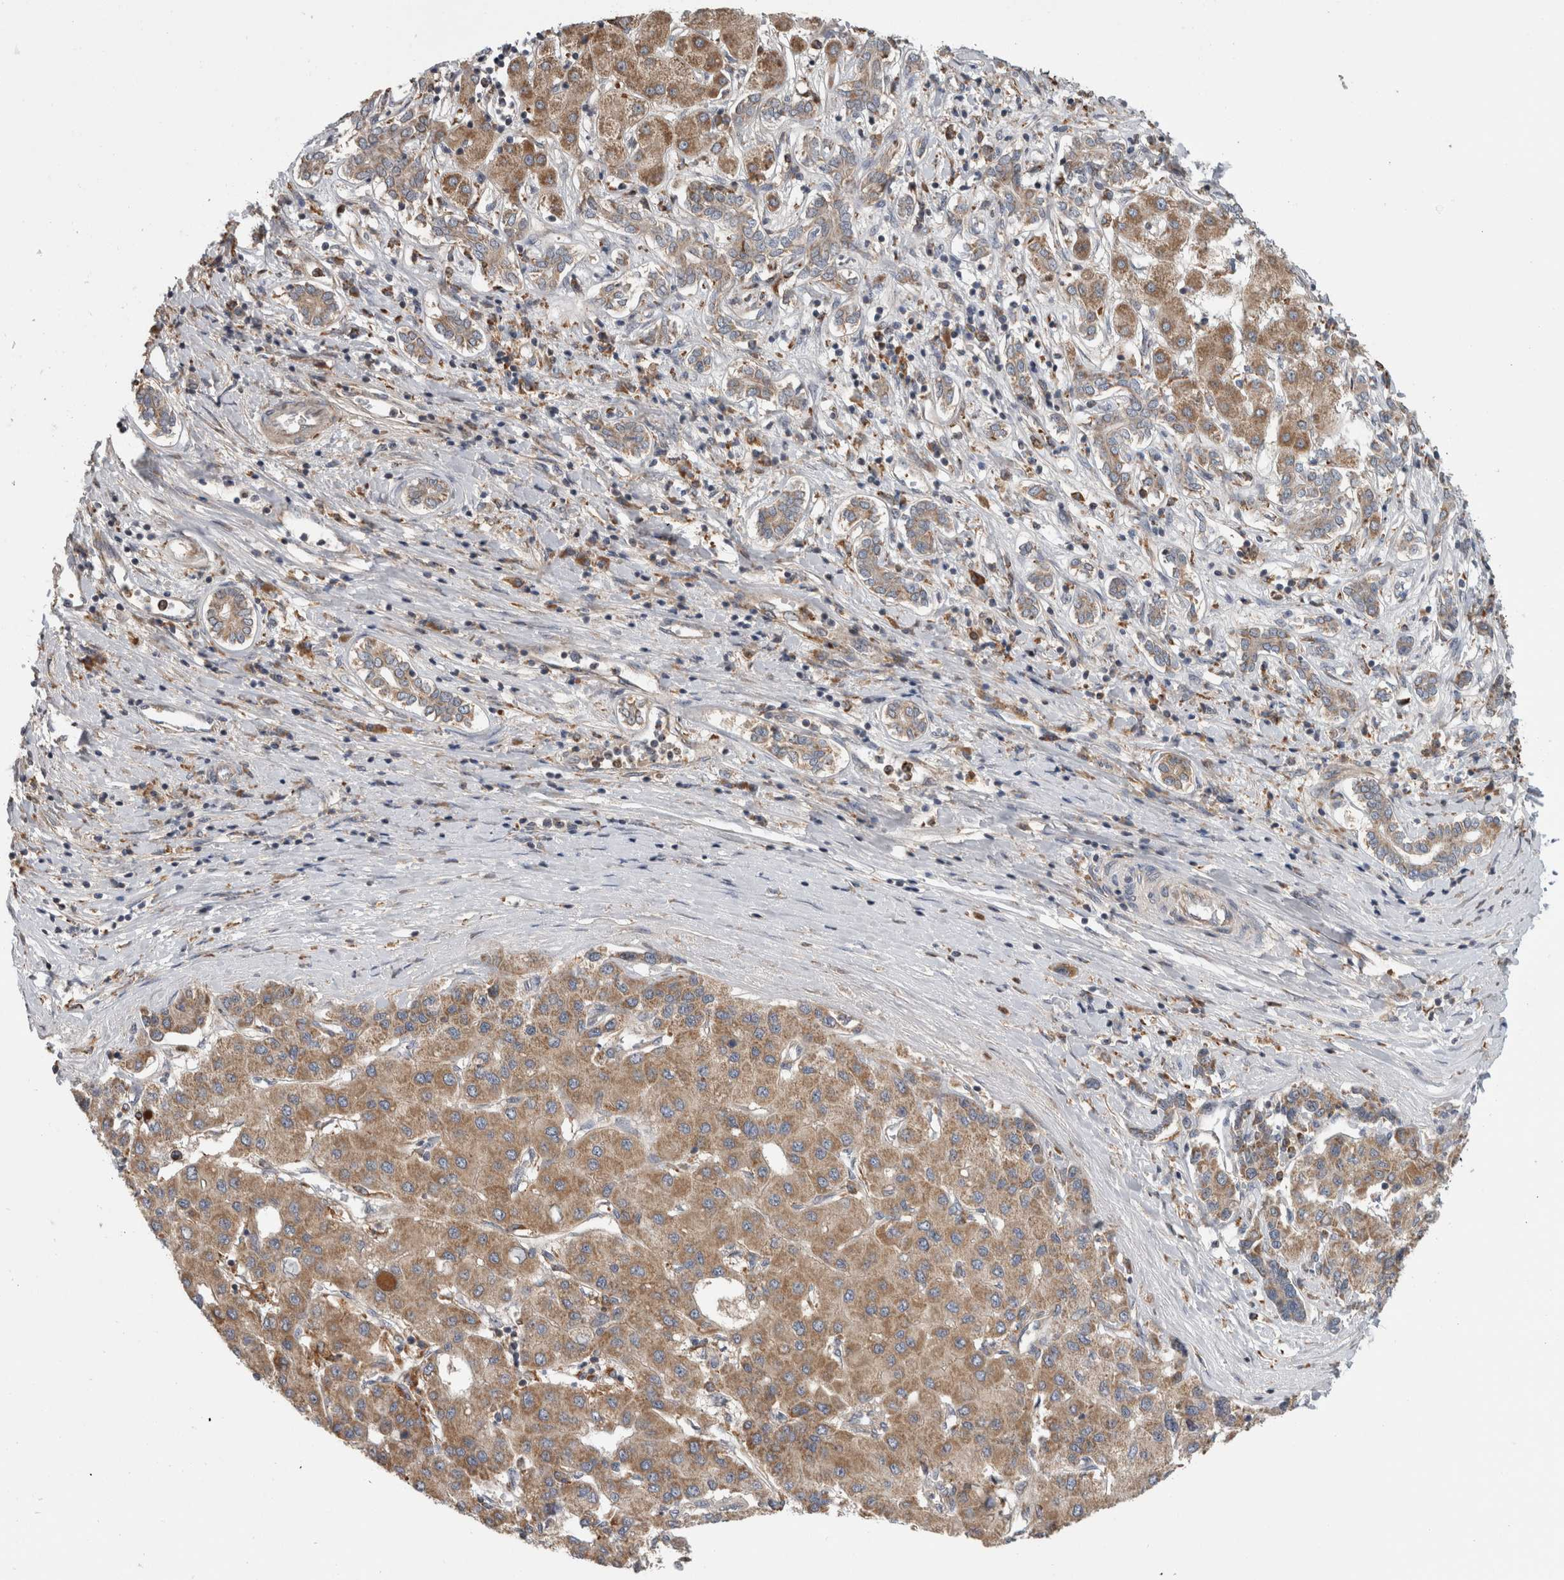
{"staining": {"intensity": "moderate", "quantity": ">75%", "location": "cytoplasmic/membranous"}, "tissue": "liver cancer", "cell_type": "Tumor cells", "image_type": "cancer", "snomed": [{"axis": "morphology", "description": "Carcinoma, Hepatocellular, NOS"}, {"axis": "topography", "description": "Liver"}], "caption": "The histopathology image reveals staining of liver cancer, revealing moderate cytoplasmic/membranous protein staining (brown color) within tumor cells.", "gene": "ADGRL3", "patient": {"sex": "male", "age": 65}}